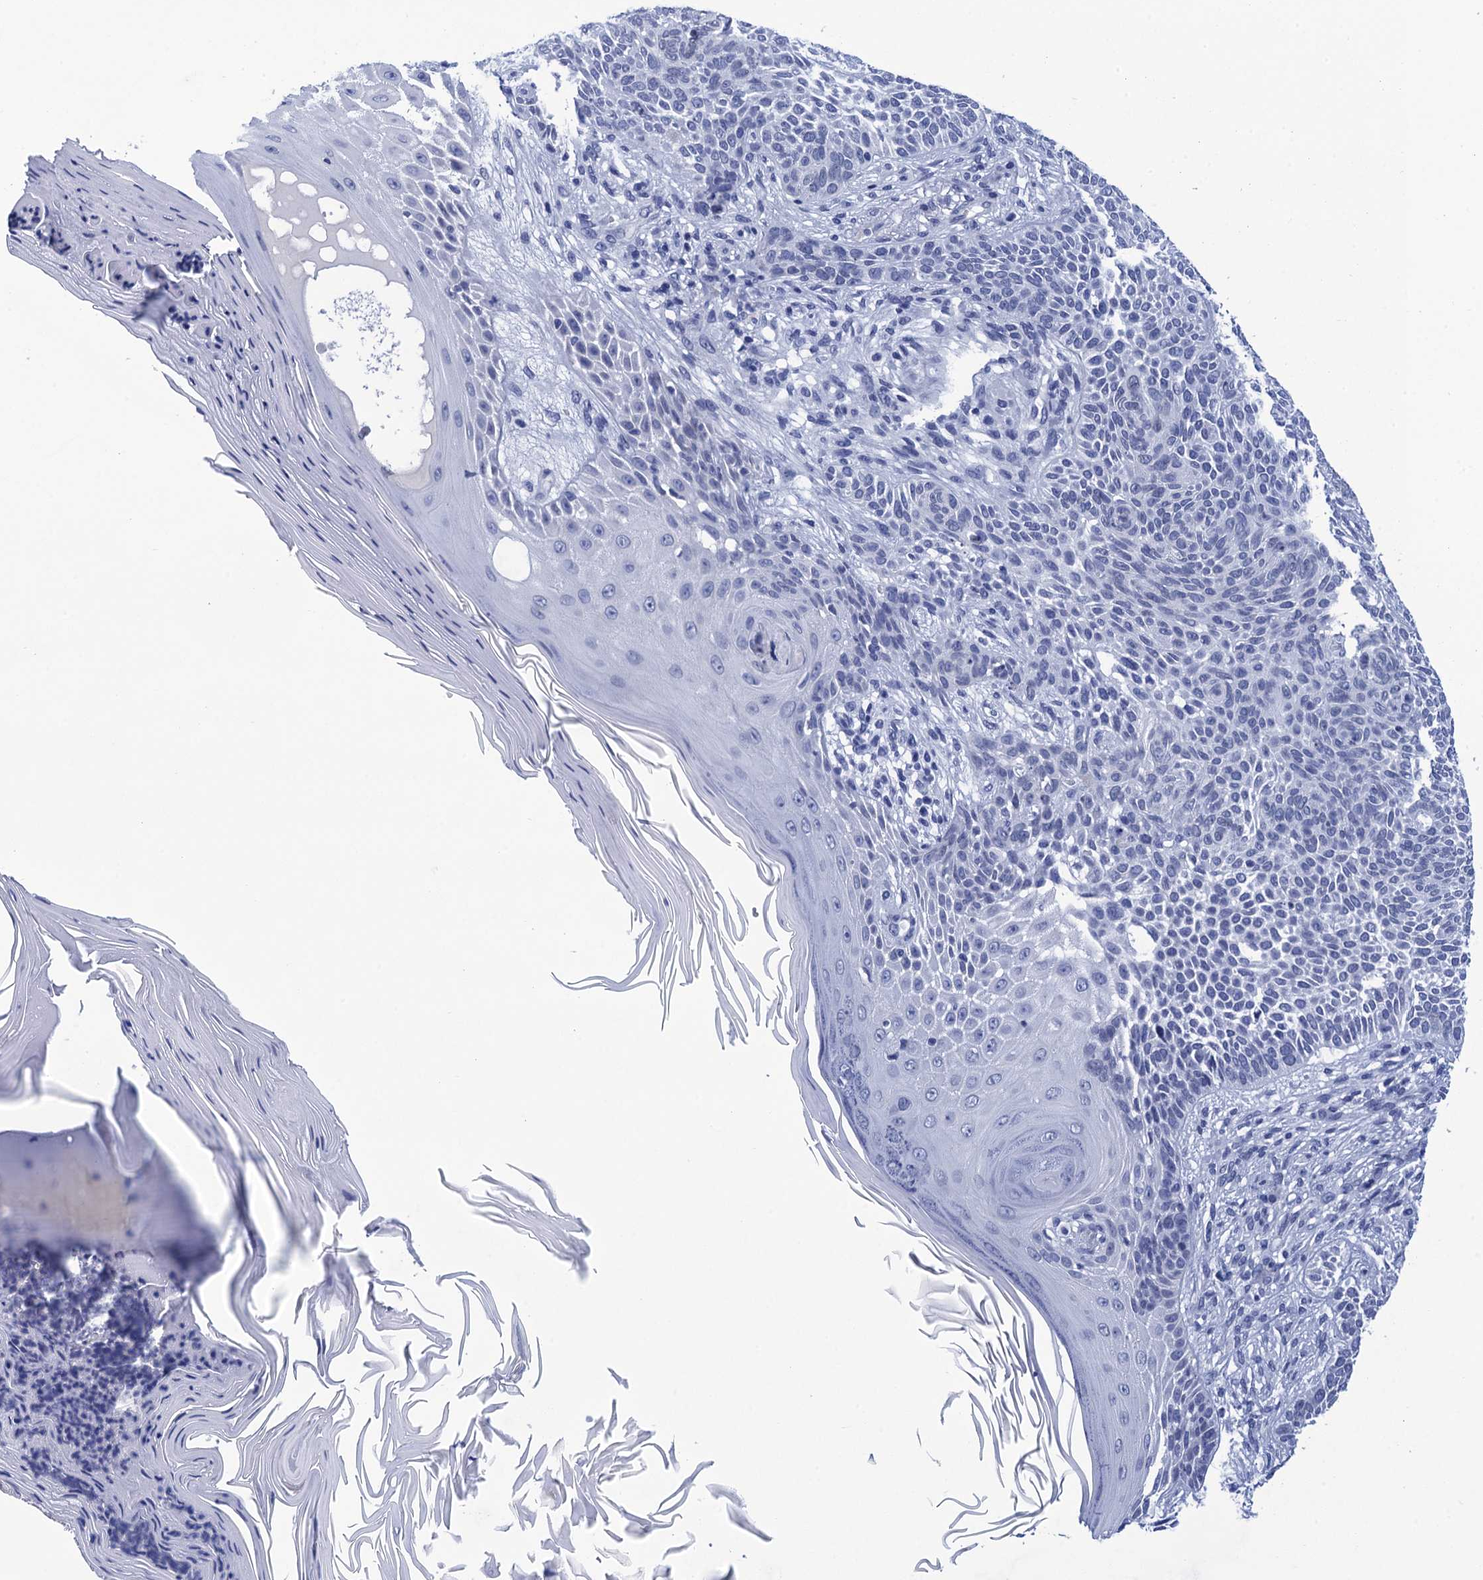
{"staining": {"intensity": "negative", "quantity": "none", "location": "none"}, "tissue": "skin cancer", "cell_type": "Tumor cells", "image_type": "cancer", "snomed": [{"axis": "morphology", "description": "Basal cell carcinoma"}, {"axis": "topography", "description": "Skin"}], "caption": "Immunohistochemistry (IHC) of human skin cancer displays no staining in tumor cells.", "gene": "METTL25", "patient": {"sex": "male", "age": 85}}